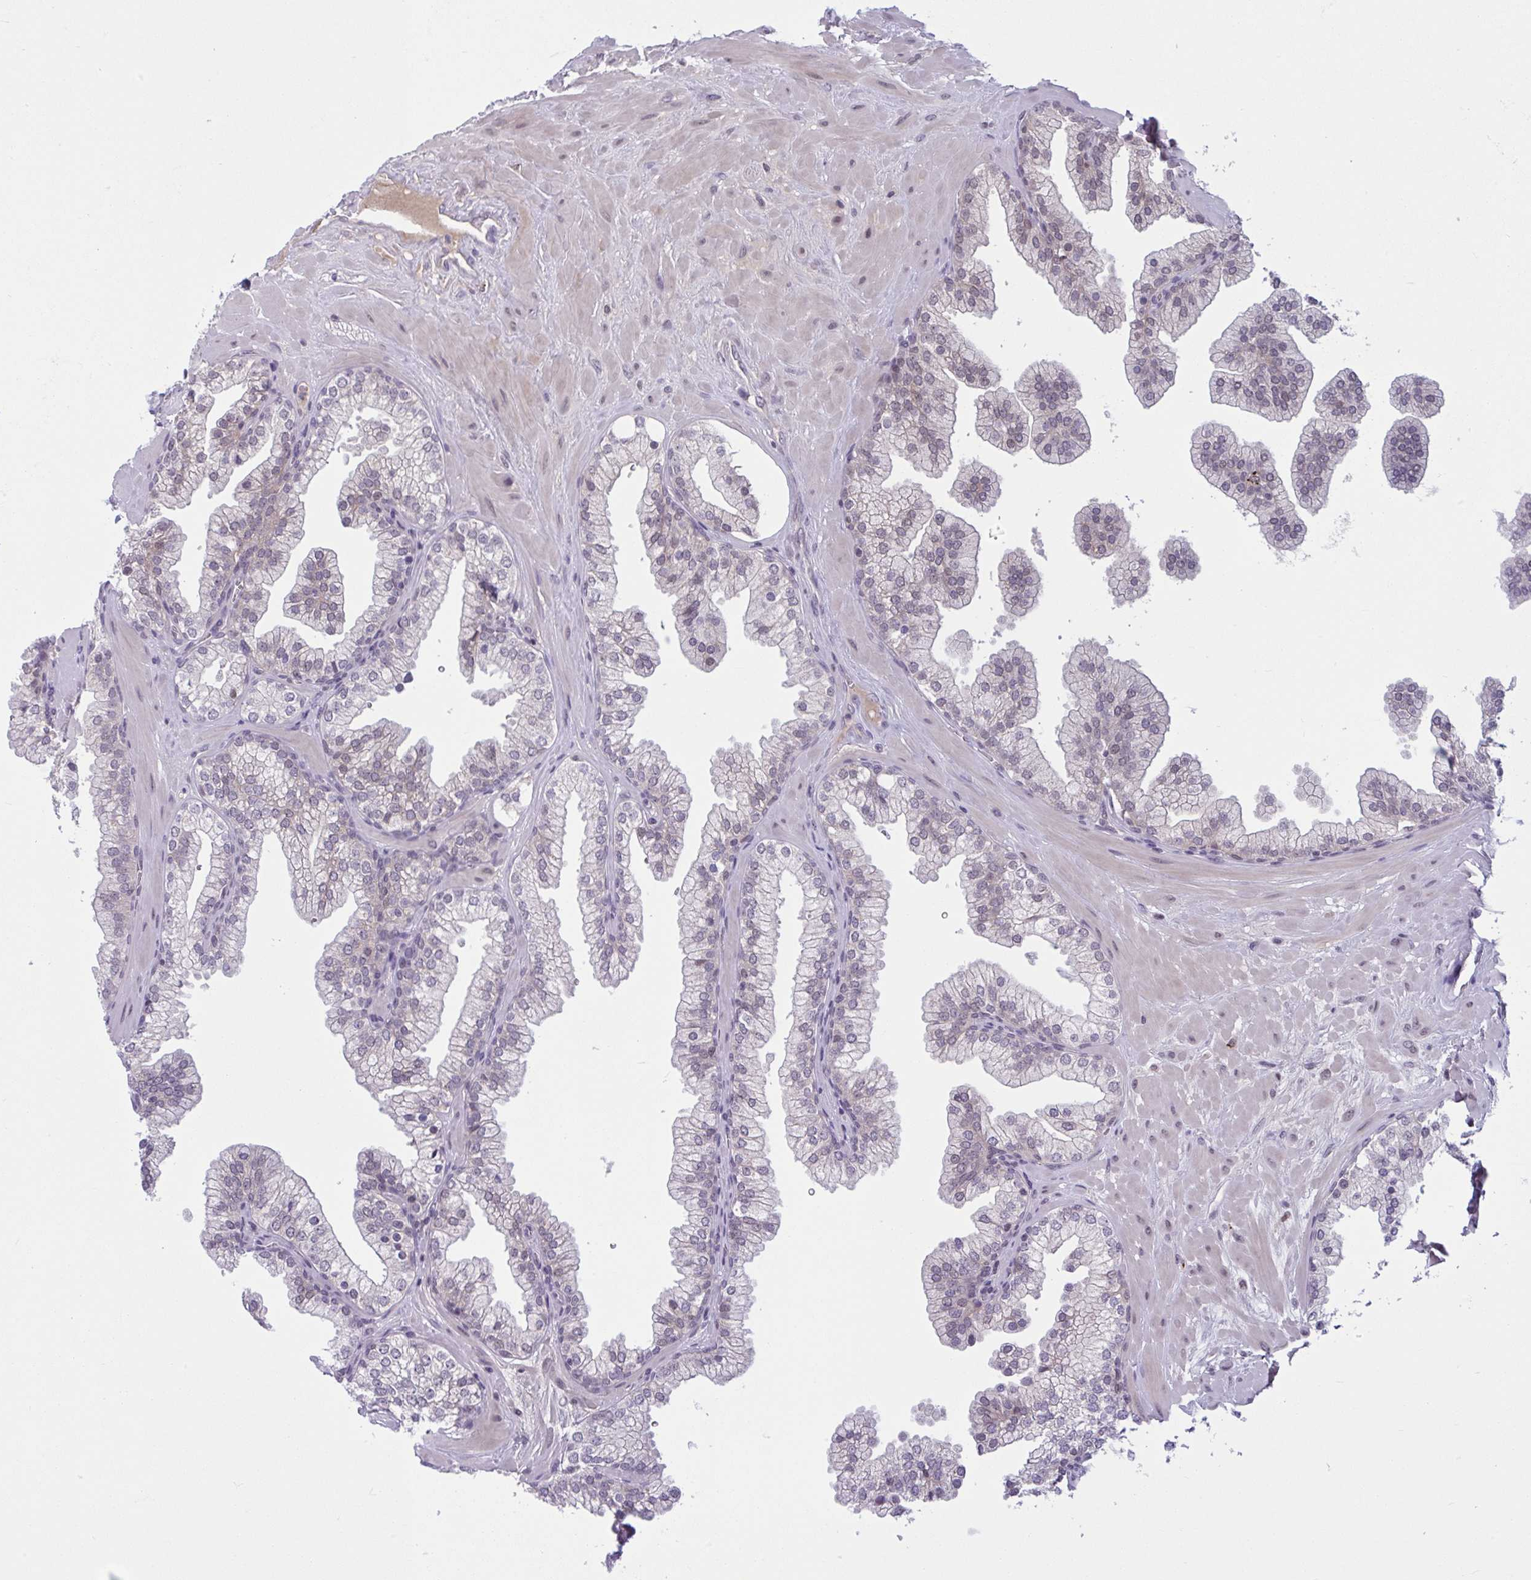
{"staining": {"intensity": "weak", "quantity": "<25%", "location": "cytoplasmic/membranous"}, "tissue": "prostate", "cell_type": "Glandular cells", "image_type": "normal", "snomed": [{"axis": "morphology", "description": "Normal tissue, NOS"}, {"axis": "topography", "description": "Prostate"}, {"axis": "topography", "description": "Peripheral nerve tissue"}], "caption": "The photomicrograph shows no significant expression in glandular cells of prostate. (IHC, brightfield microscopy, high magnification).", "gene": "TTC7B", "patient": {"sex": "male", "age": 61}}